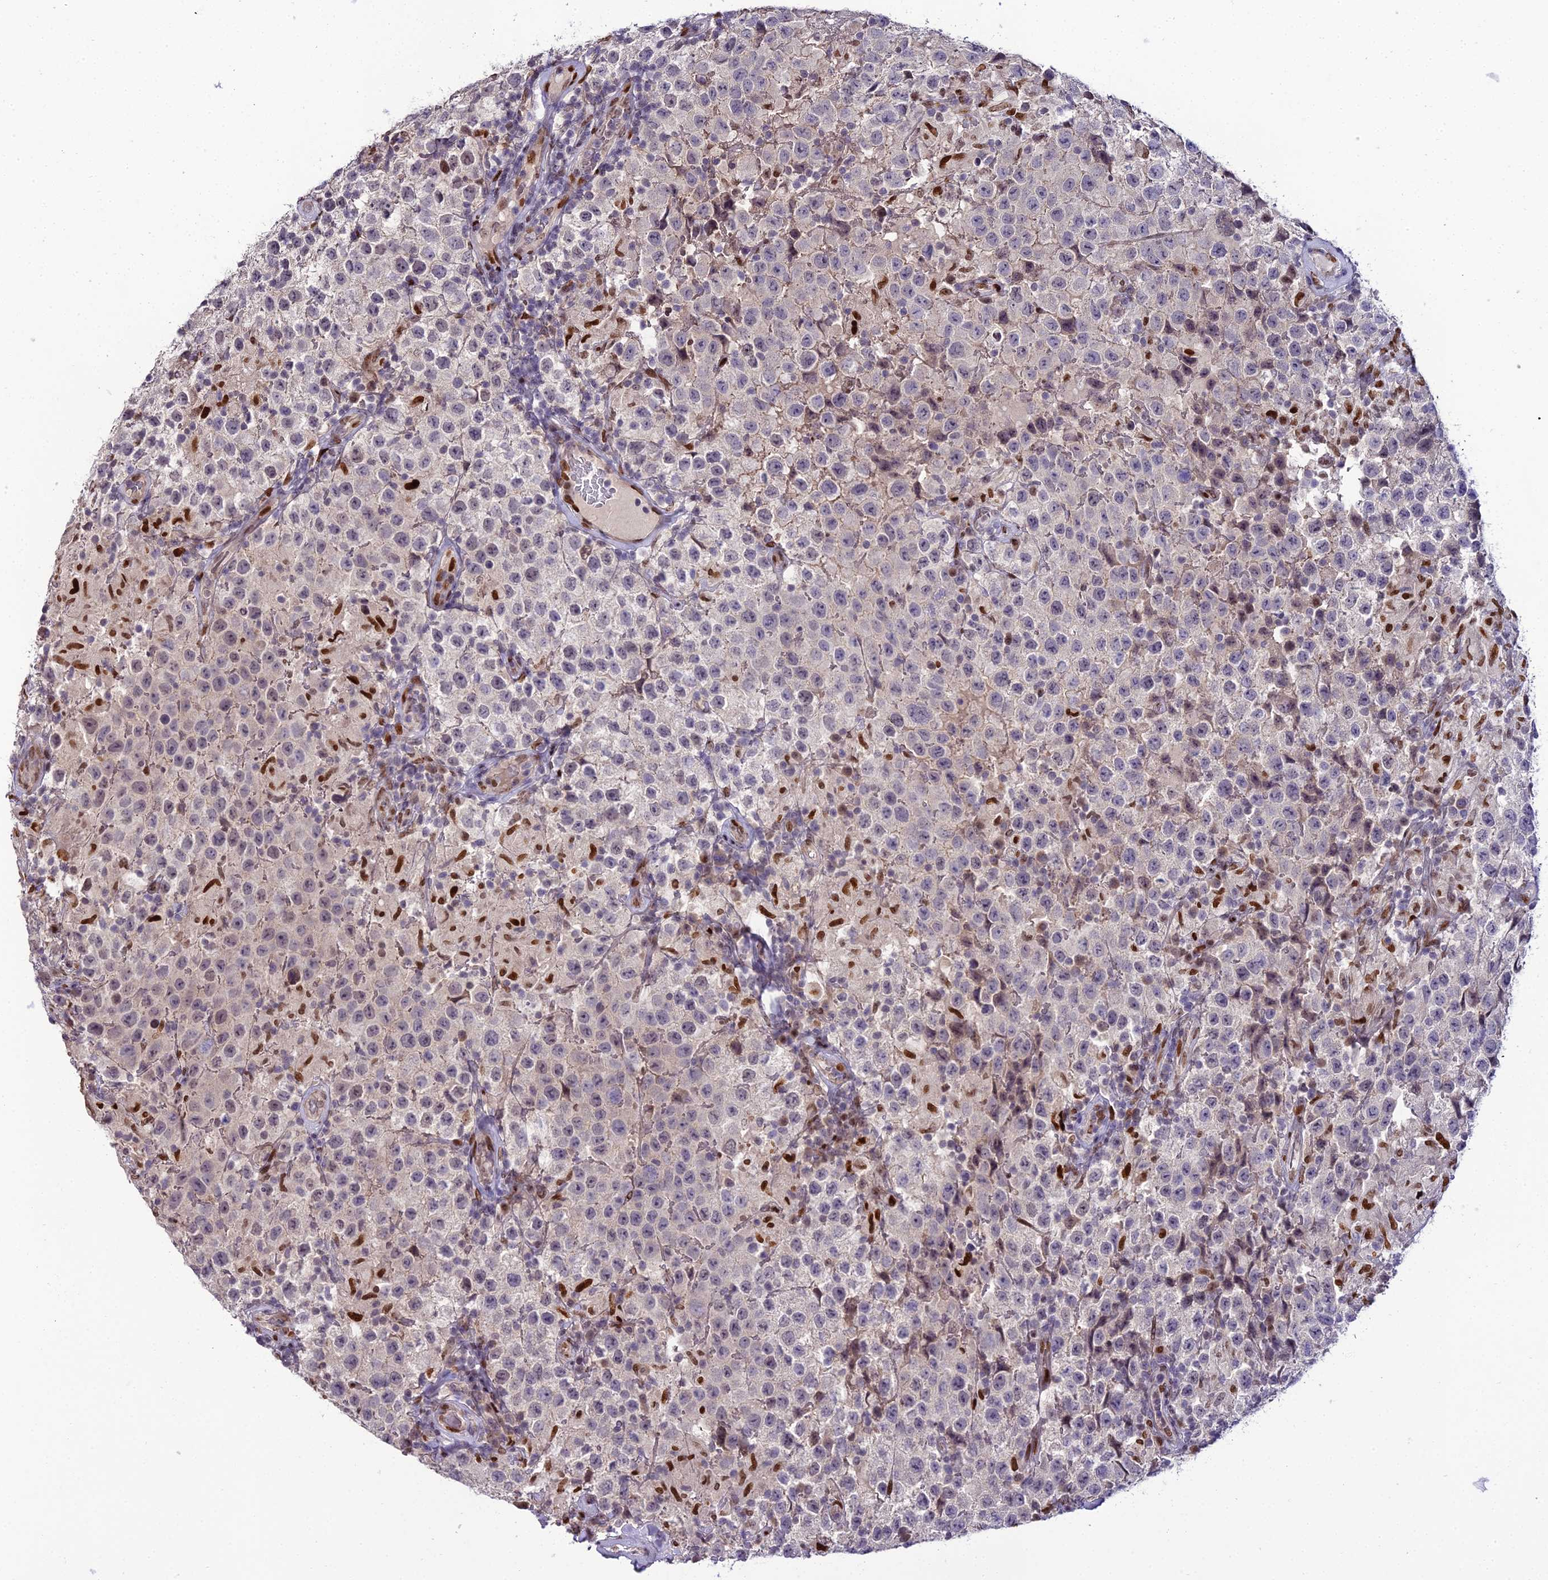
{"staining": {"intensity": "weak", "quantity": "<25%", "location": "nuclear"}, "tissue": "testis cancer", "cell_type": "Tumor cells", "image_type": "cancer", "snomed": [{"axis": "morphology", "description": "Seminoma, NOS"}, {"axis": "morphology", "description": "Carcinoma, Embryonal, NOS"}, {"axis": "topography", "description": "Testis"}], "caption": "This is an immunohistochemistry (IHC) histopathology image of human testis cancer. There is no positivity in tumor cells.", "gene": "ZNF707", "patient": {"sex": "male", "age": 41}}